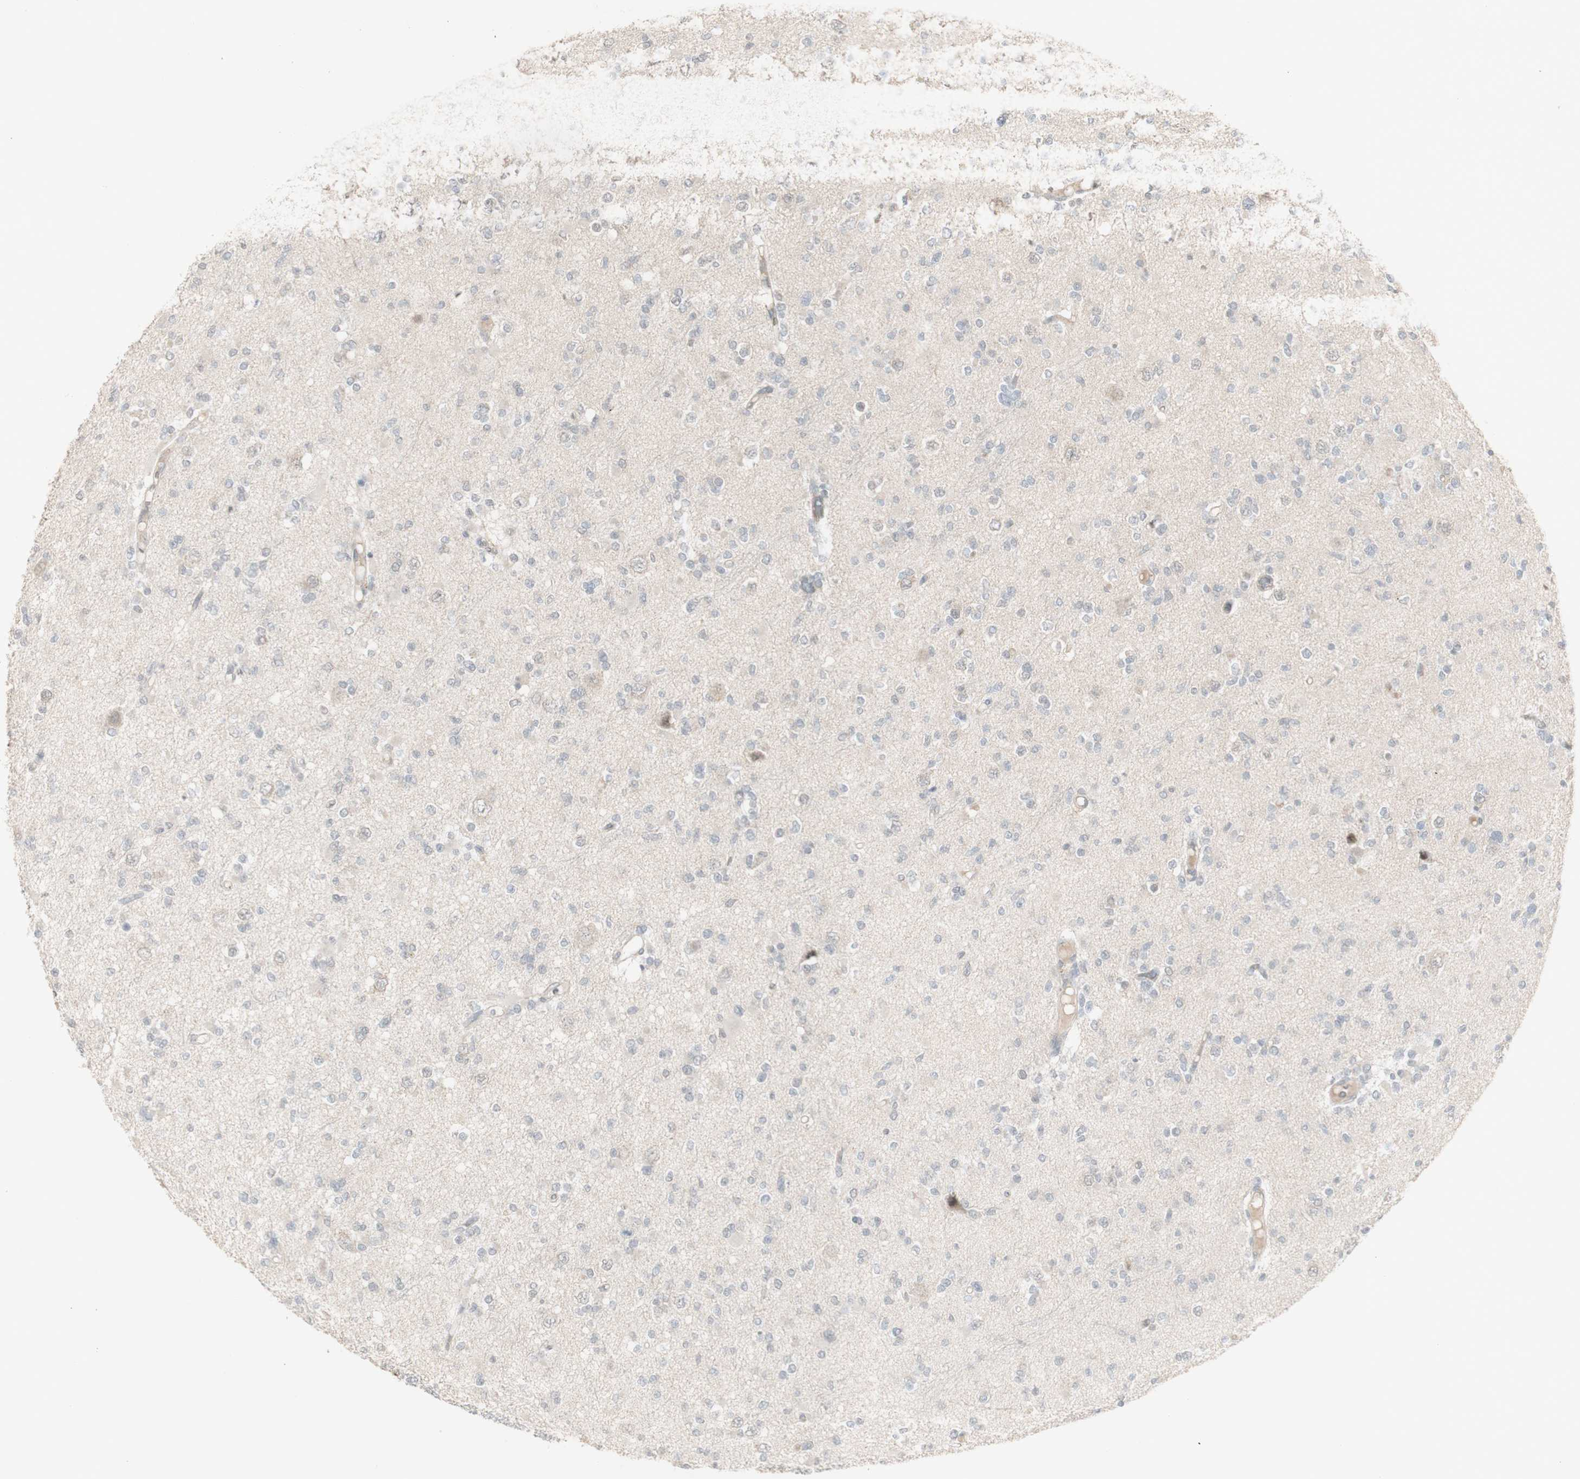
{"staining": {"intensity": "negative", "quantity": "none", "location": "none"}, "tissue": "glioma", "cell_type": "Tumor cells", "image_type": "cancer", "snomed": [{"axis": "morphology", "description": "Glioma, malignant, Low grade"}, {"axis": "topography", "description": "Brain"}], "caption": "Immunohistochemical staining of glioma reveals no significant positivity in tumor cells. The staining was performed using DAB to visualize the protein expression in brown, while the nuclei were stained in blue with hematoxylin (Magnification: 20x).", "gene": "C1orf116", "patient": {"sex": "female", "age": 22}}